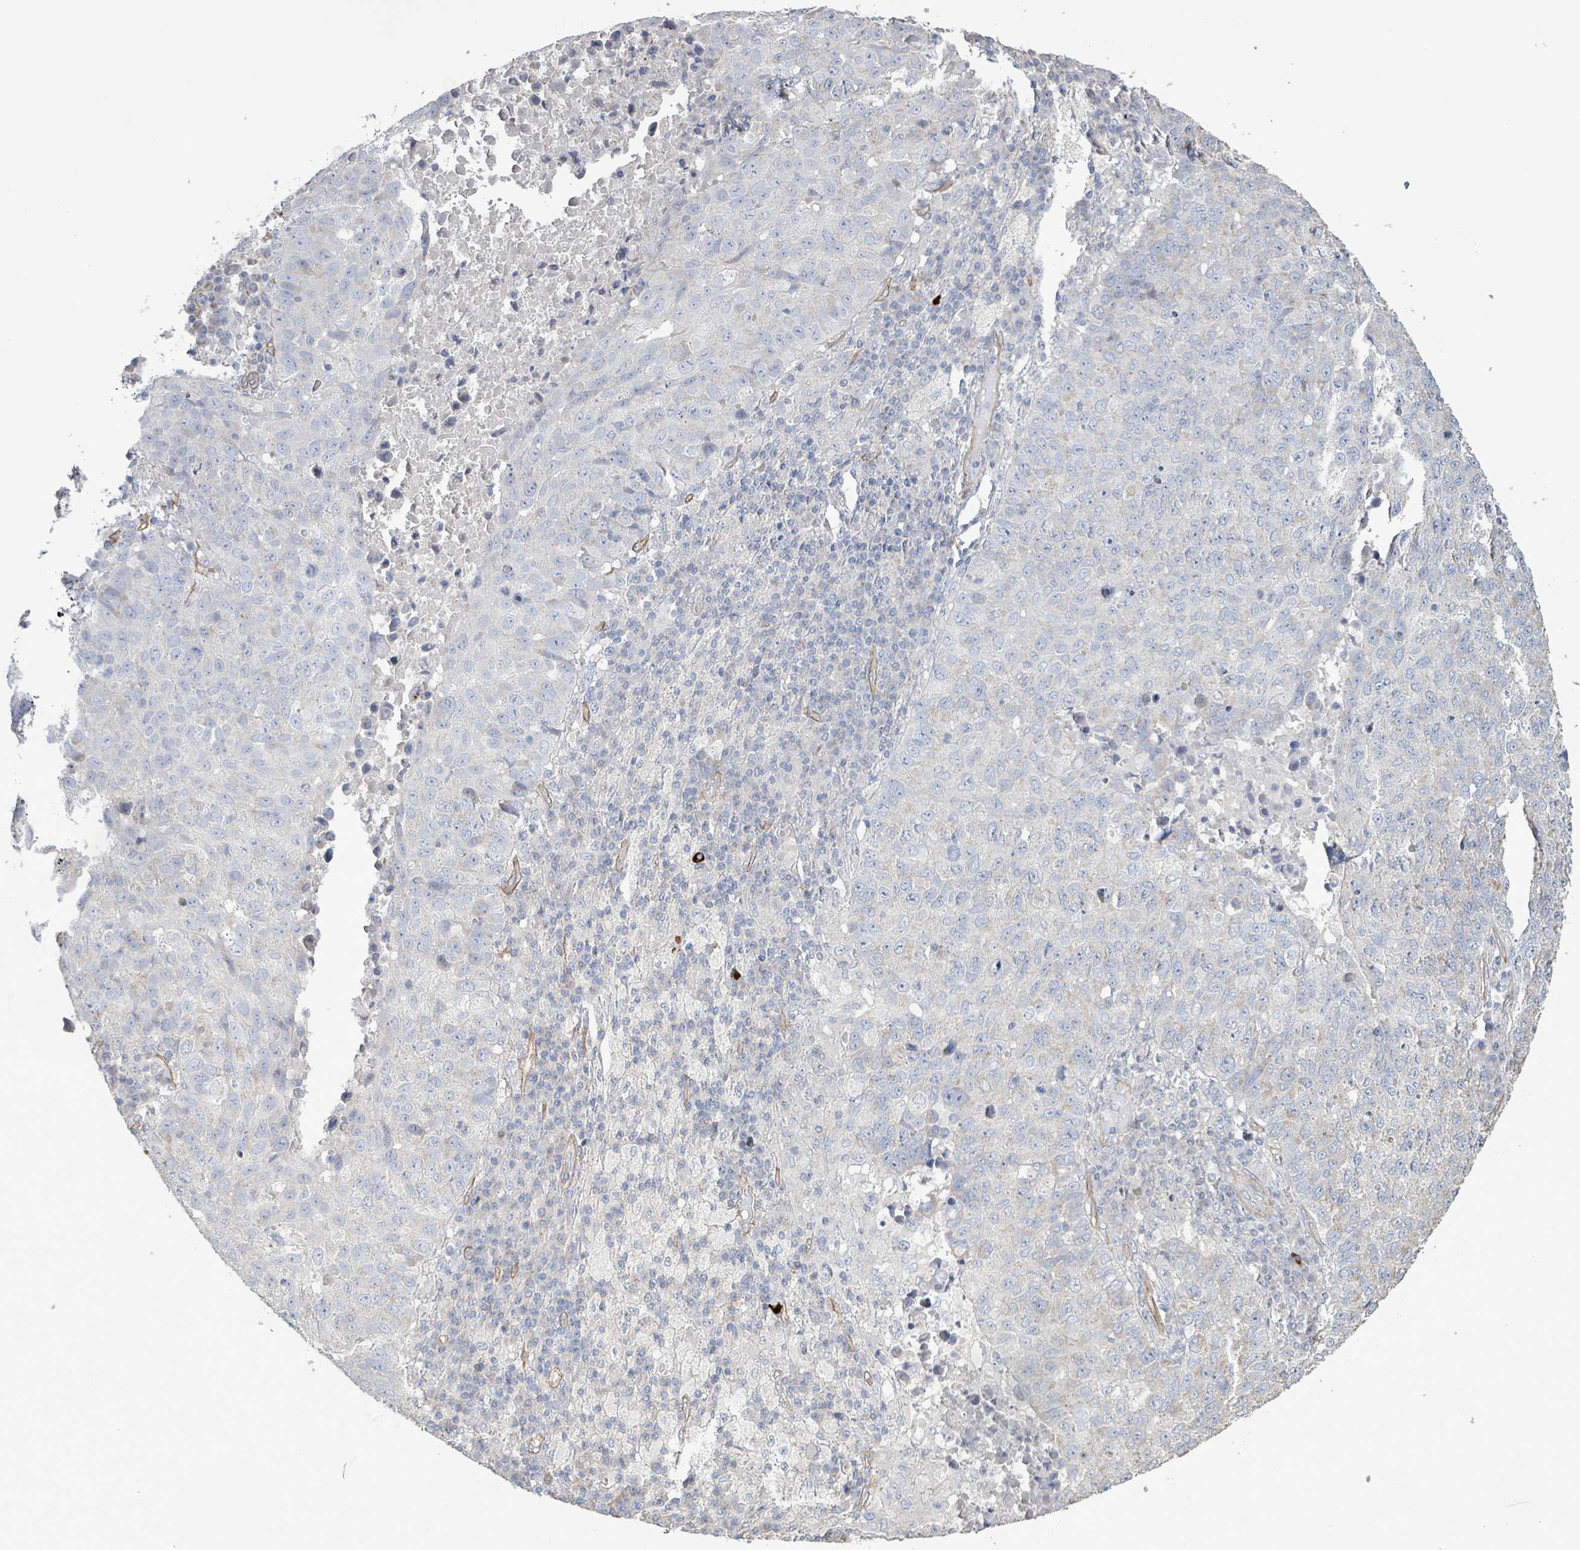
{"staining": {"intensity": "negative", "quantity": "none", "location": "none"}, "tissue": "lung cancer", "cell_type": "Tumor cells", "image_type": "cancer", "snomed": [{"axis": "morphology", "description": "Squamous cell carcinoma, NOS"}, {"axis": "topography", "description": "Lung"}], "caption": "Tumor cells are negative for brown protein staining in squamous cell carcinoma (lung).", "gene": "KANK3", "patient": {"sex": "male", "age": 73}}